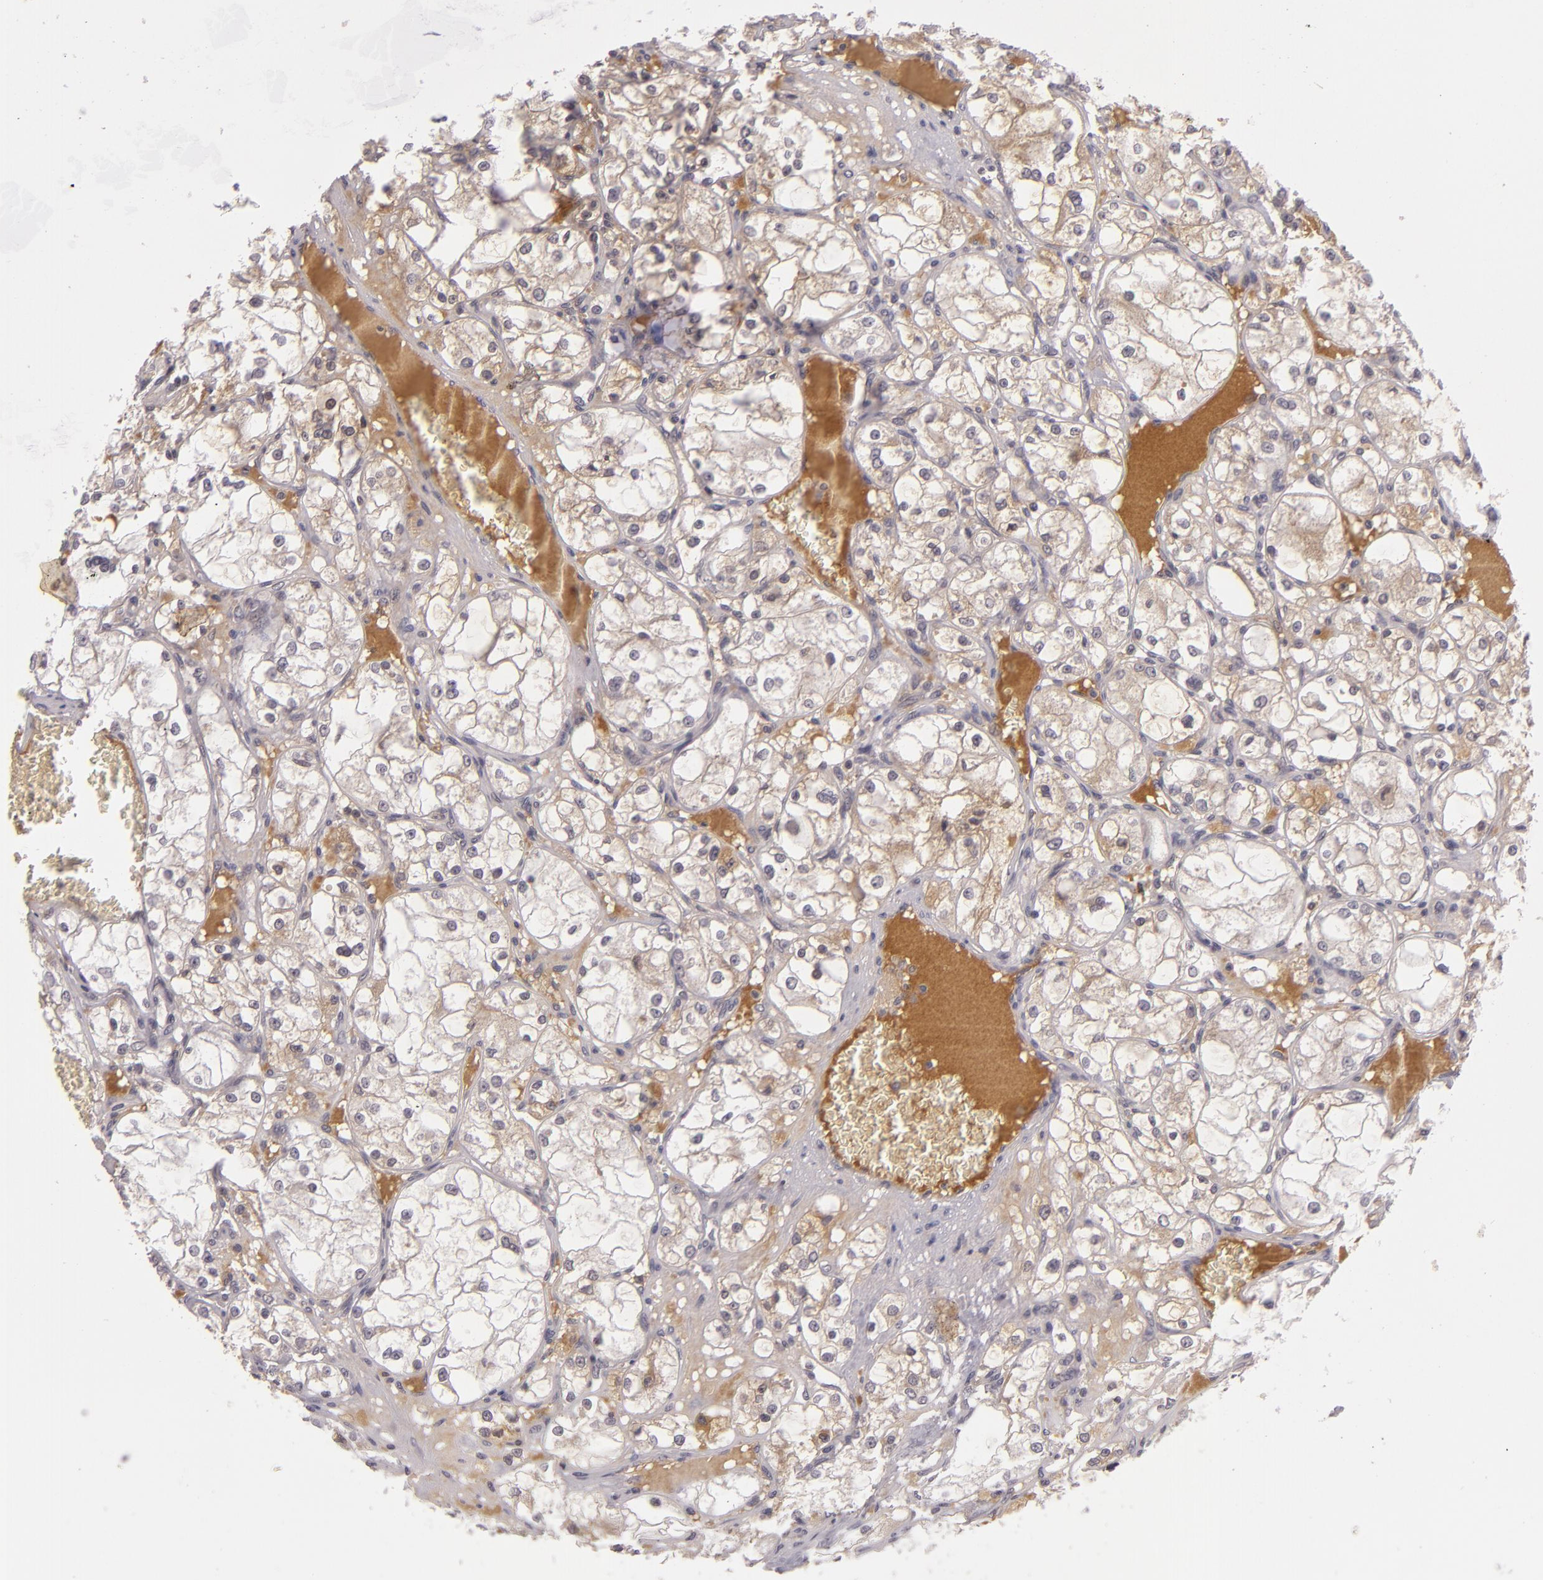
{"staining": {"intensity": "negative", "quantity": "none", "location": "none"}, "tissue": "renal cancer", "cell_type": "Tumor cells", "image_type": "cancer", "snomed": [{"axis": "morphology", "description": "Adenocarcinoma, NOS"}, {"axis": "topography", "description": "Kidney"}], "caption": "Human adenocarcinoma (renal) stained for a protein using immunohistochemistry (IHC) displays no expression in tumor cells.", "gene": "CASP8", "patient": {"sex": "male", "age": 61}}